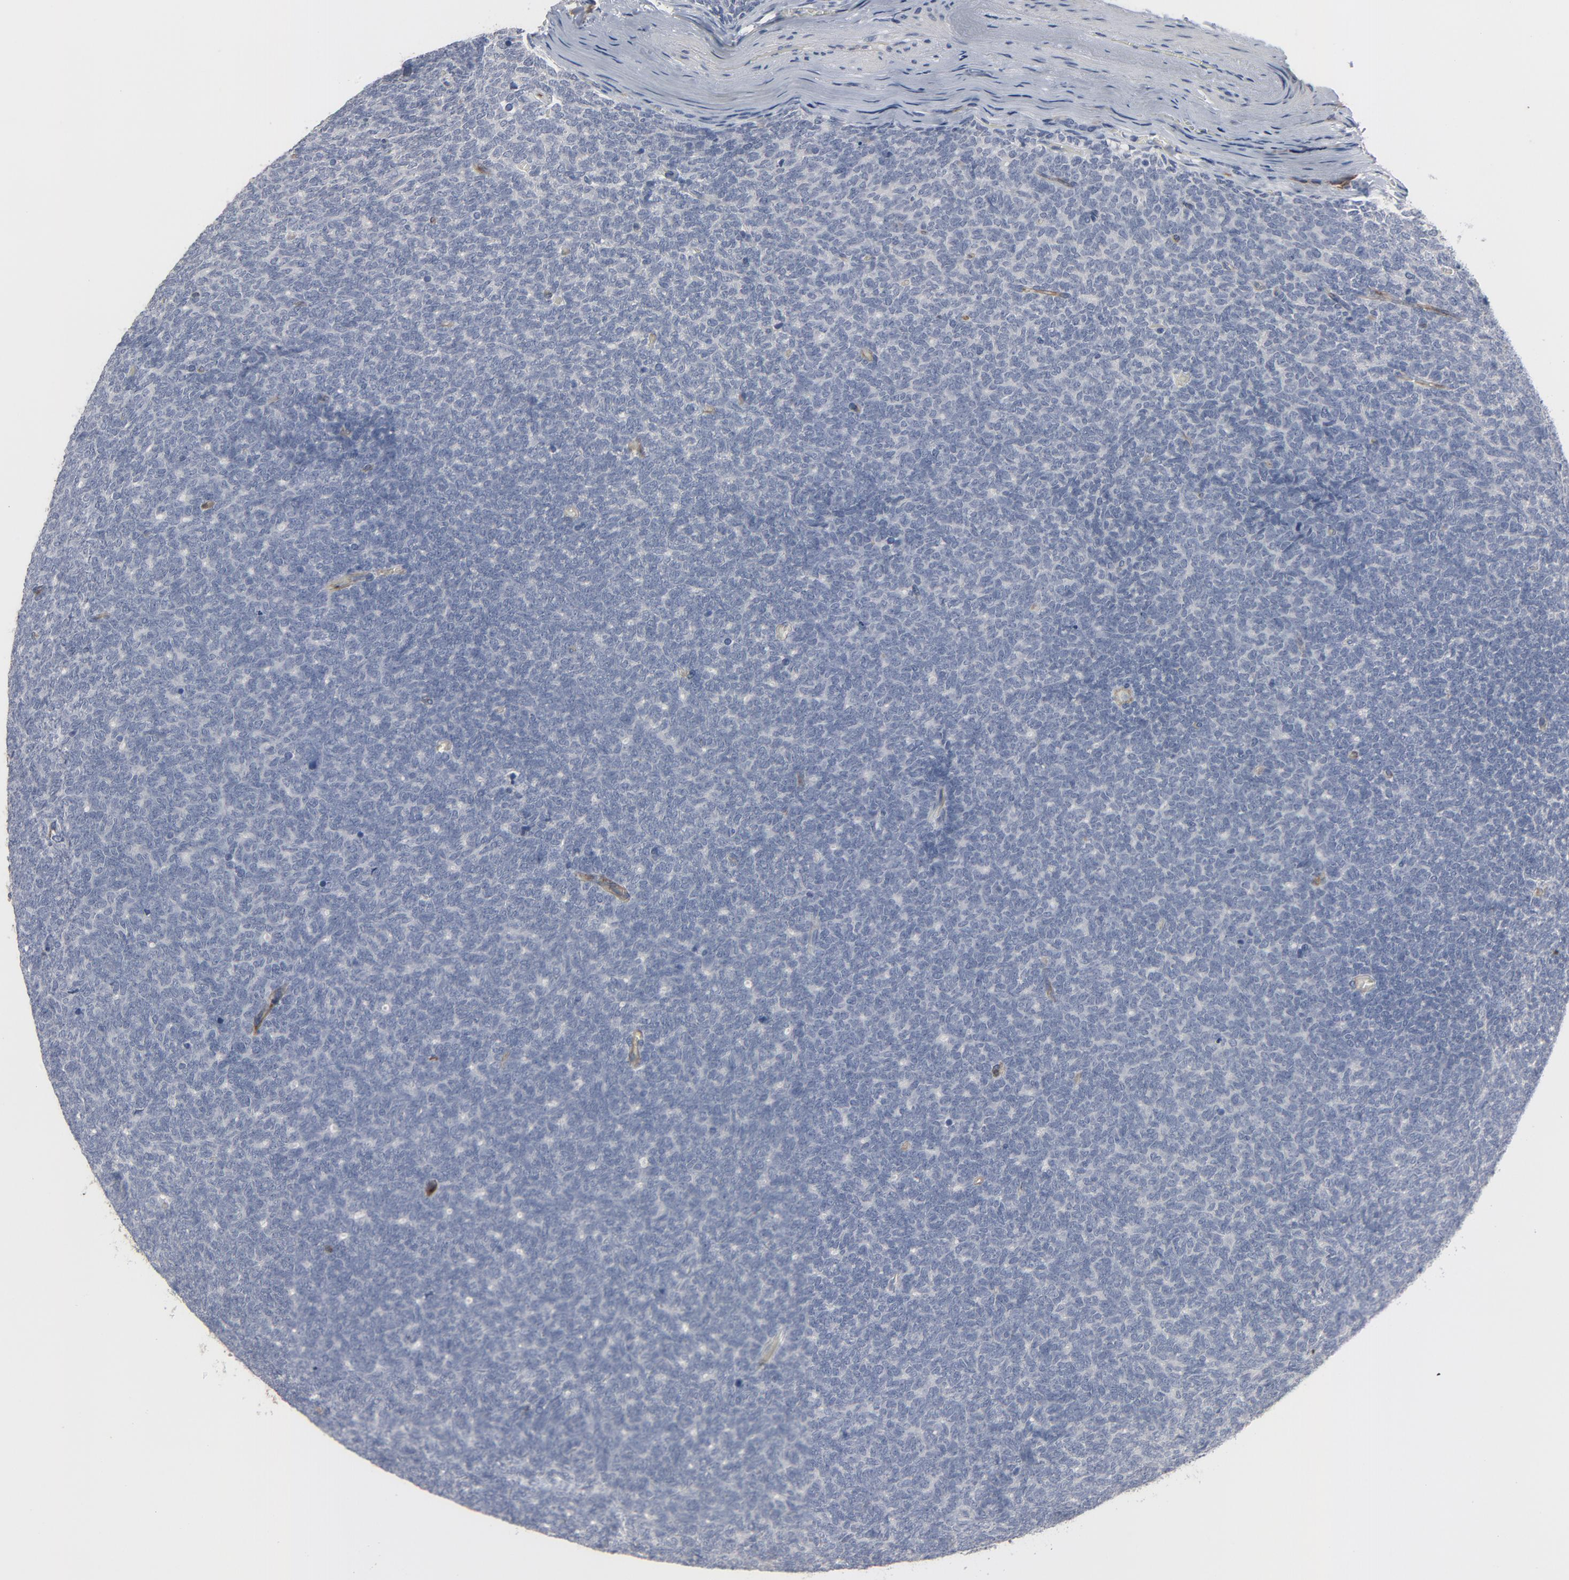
{"staining": {"intensity": "negative", "quantity": "none", "location": "none"}, "tissue": "renal cancer", "cell_type": "Tumor cells", "image_type": "cancer", "snomed": [{"axis": "morphology", "description": "Neoplasm, malignant, NOS"}, {"axis": "topography", "description": "Kidney"}], "caption": "An immunohistochemistry (IHC) histopathology image of renal neoplasm (malignant) is shown. There is no staining in tumor cells of renal neoplasm (malignant). (DAB immunohistochemistry visualized using brightfield microscopy, high magnification).", "gene": "KDR", "patient": {"sex": "male", "age": 28}}